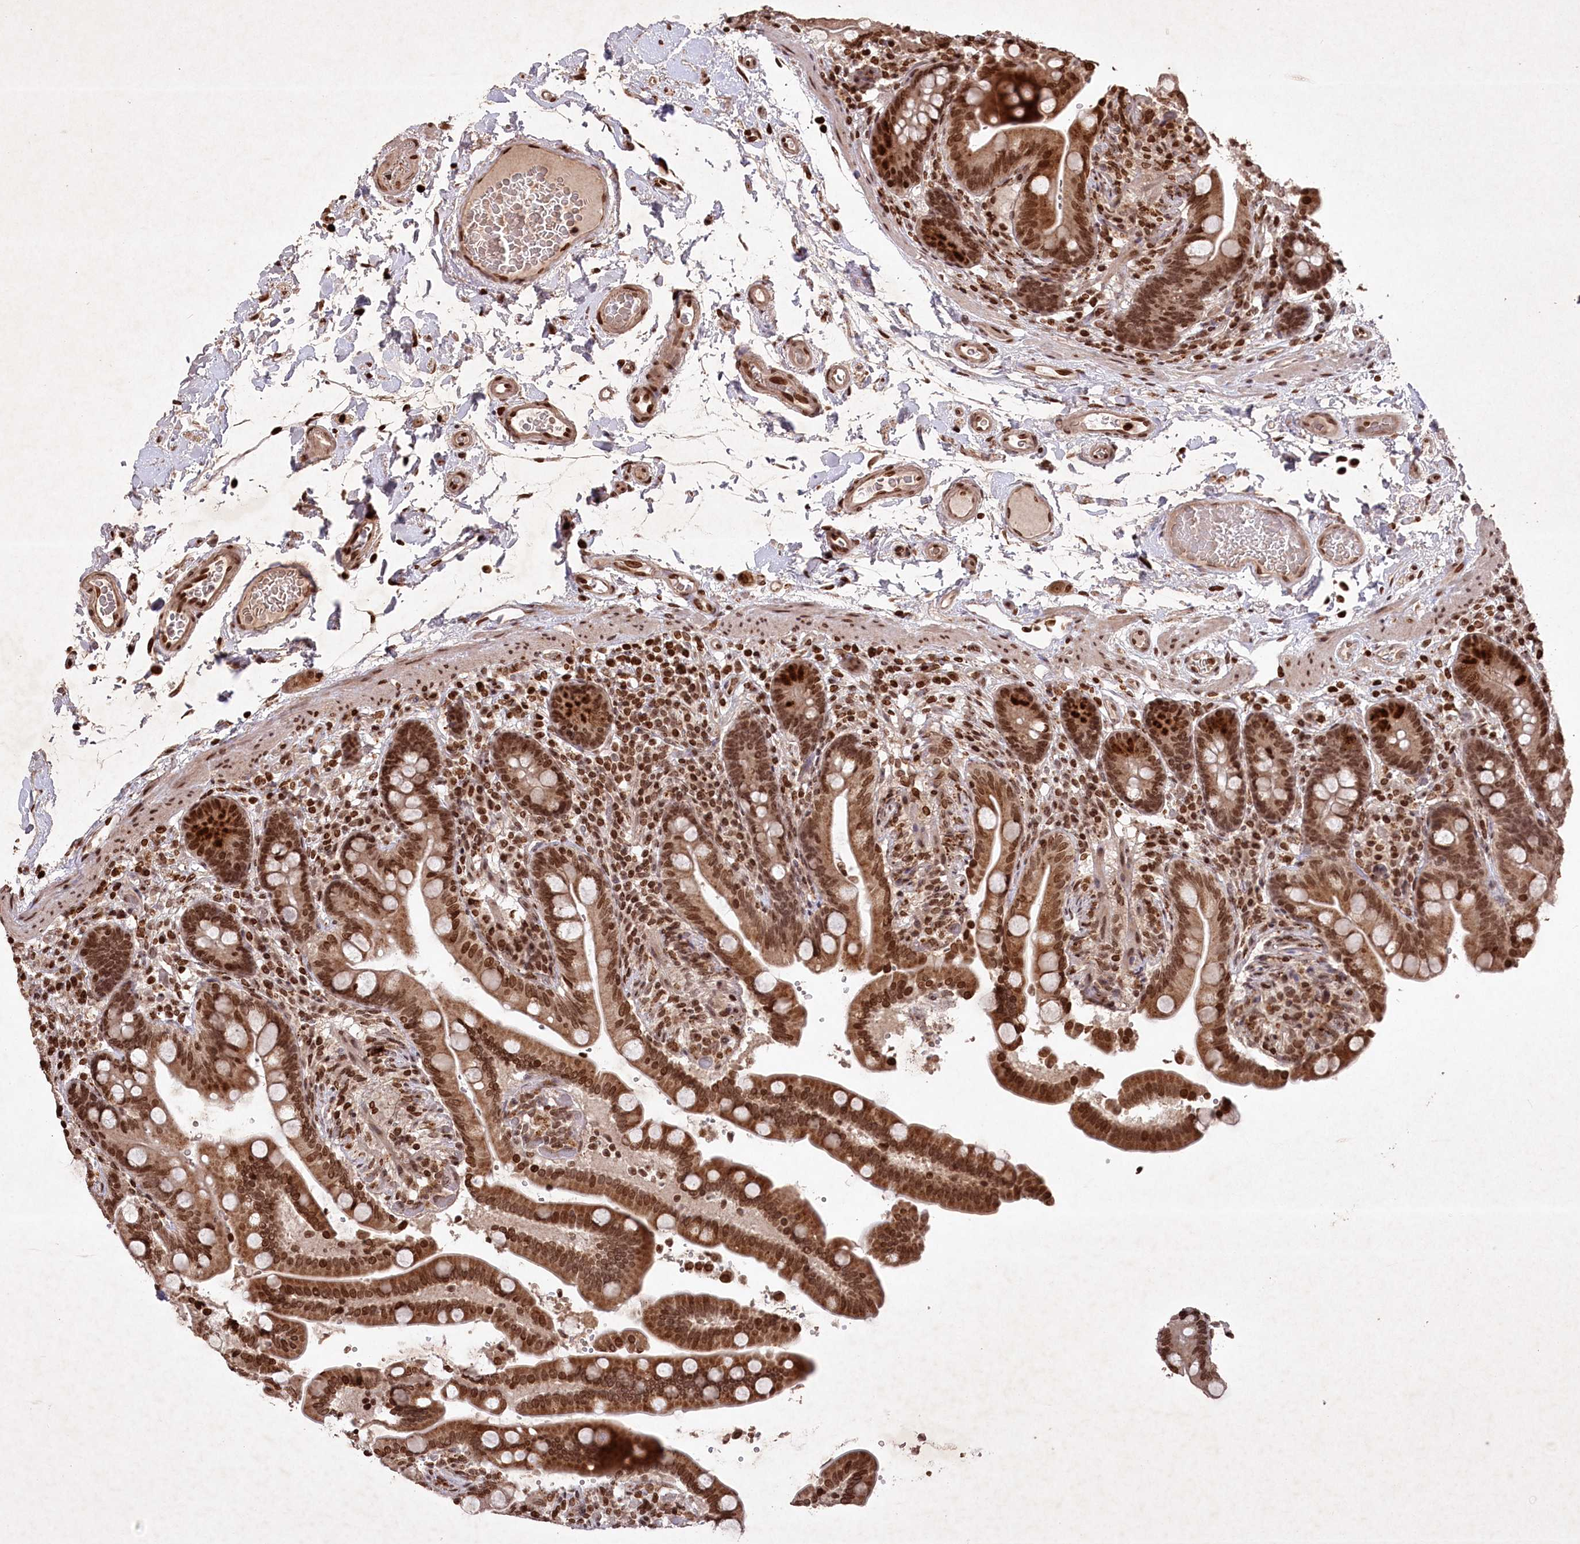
{"staining": {"intensity": "strong", "quantity": ">75%", "location": "cytoplasmic/membranous,nuclear"}, "tissue": "colon", "cell_type": "Endothelial cells", "image_type": "normal", "snomed": [{"axis": "morphology", "description": "Normal tissue, NOS"}, {"axis": "topography", "description": "Smooth muscle"}, {"axis": "topography", "description": "Colon"}], "caption": "IHC staining of normal colon, which exhibits high levels of strong cytoplasmic/membranous,nuclear positivity in about >75% of endothelial cells indicating strong cytoplasmic/membranous,nuclear protein staining. The staining was performed using DAB (3,3'-diaminobenzidine) (brown) for protein detection and nuclei were counterstained in hematoxylin (blue).", "gene": "CCSER2", "patient": {"sex": "male", "age": 73}}